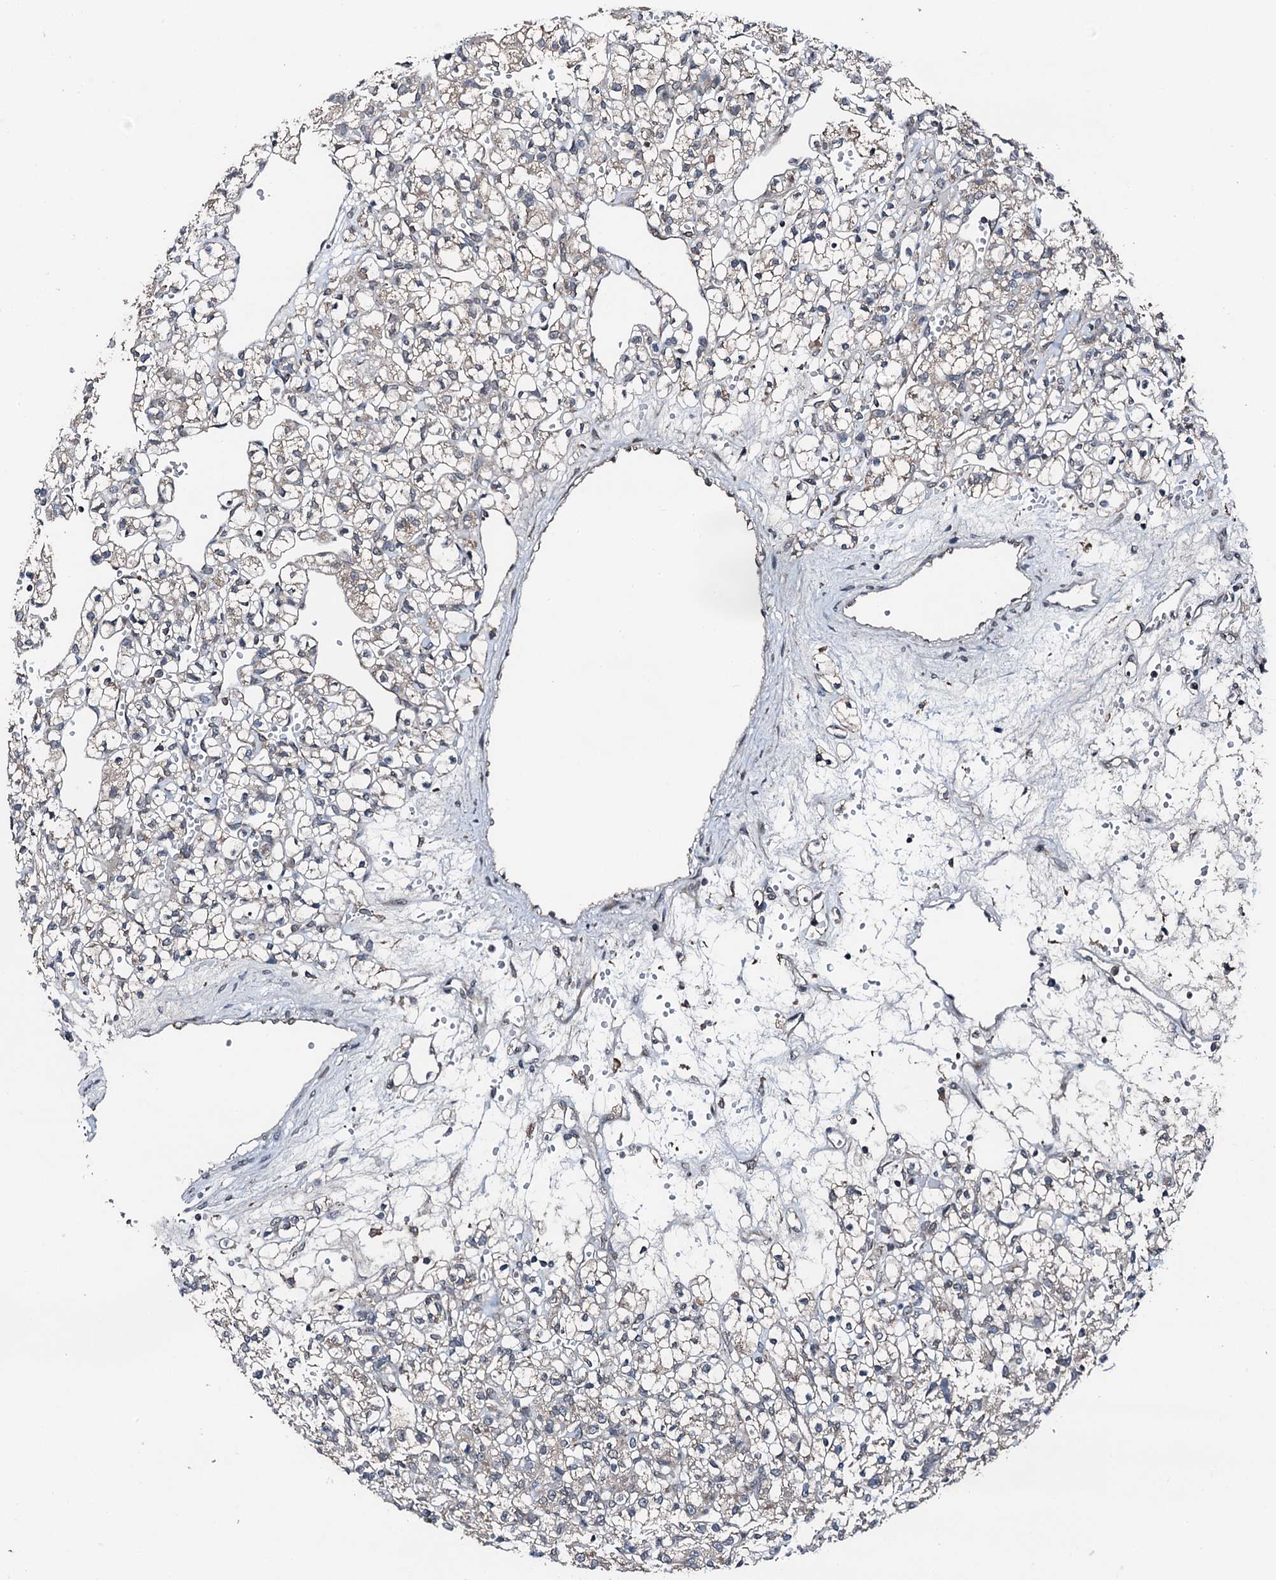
{"staining": {"intensity": "negative", "quantity": "none", "location": "none"}, "tissue": "renal cancer", "cell_type": "Tumor cells", "image_type": "cancer", "snomed": [{"axis": "morphology", "description": "Adenocarcinoma, NOS"}, {"axis": "topography", "description": "Kidney"}], "caption": "Immunohistochemistry (IHC) image of neoplastic tissue: renal cancer (adenocarcinoma) stained with DAB shows no significant protein positivity in tumor cells.", "gene": "FLYWCH1", "patient": {"sex": "female", "age": 59}}